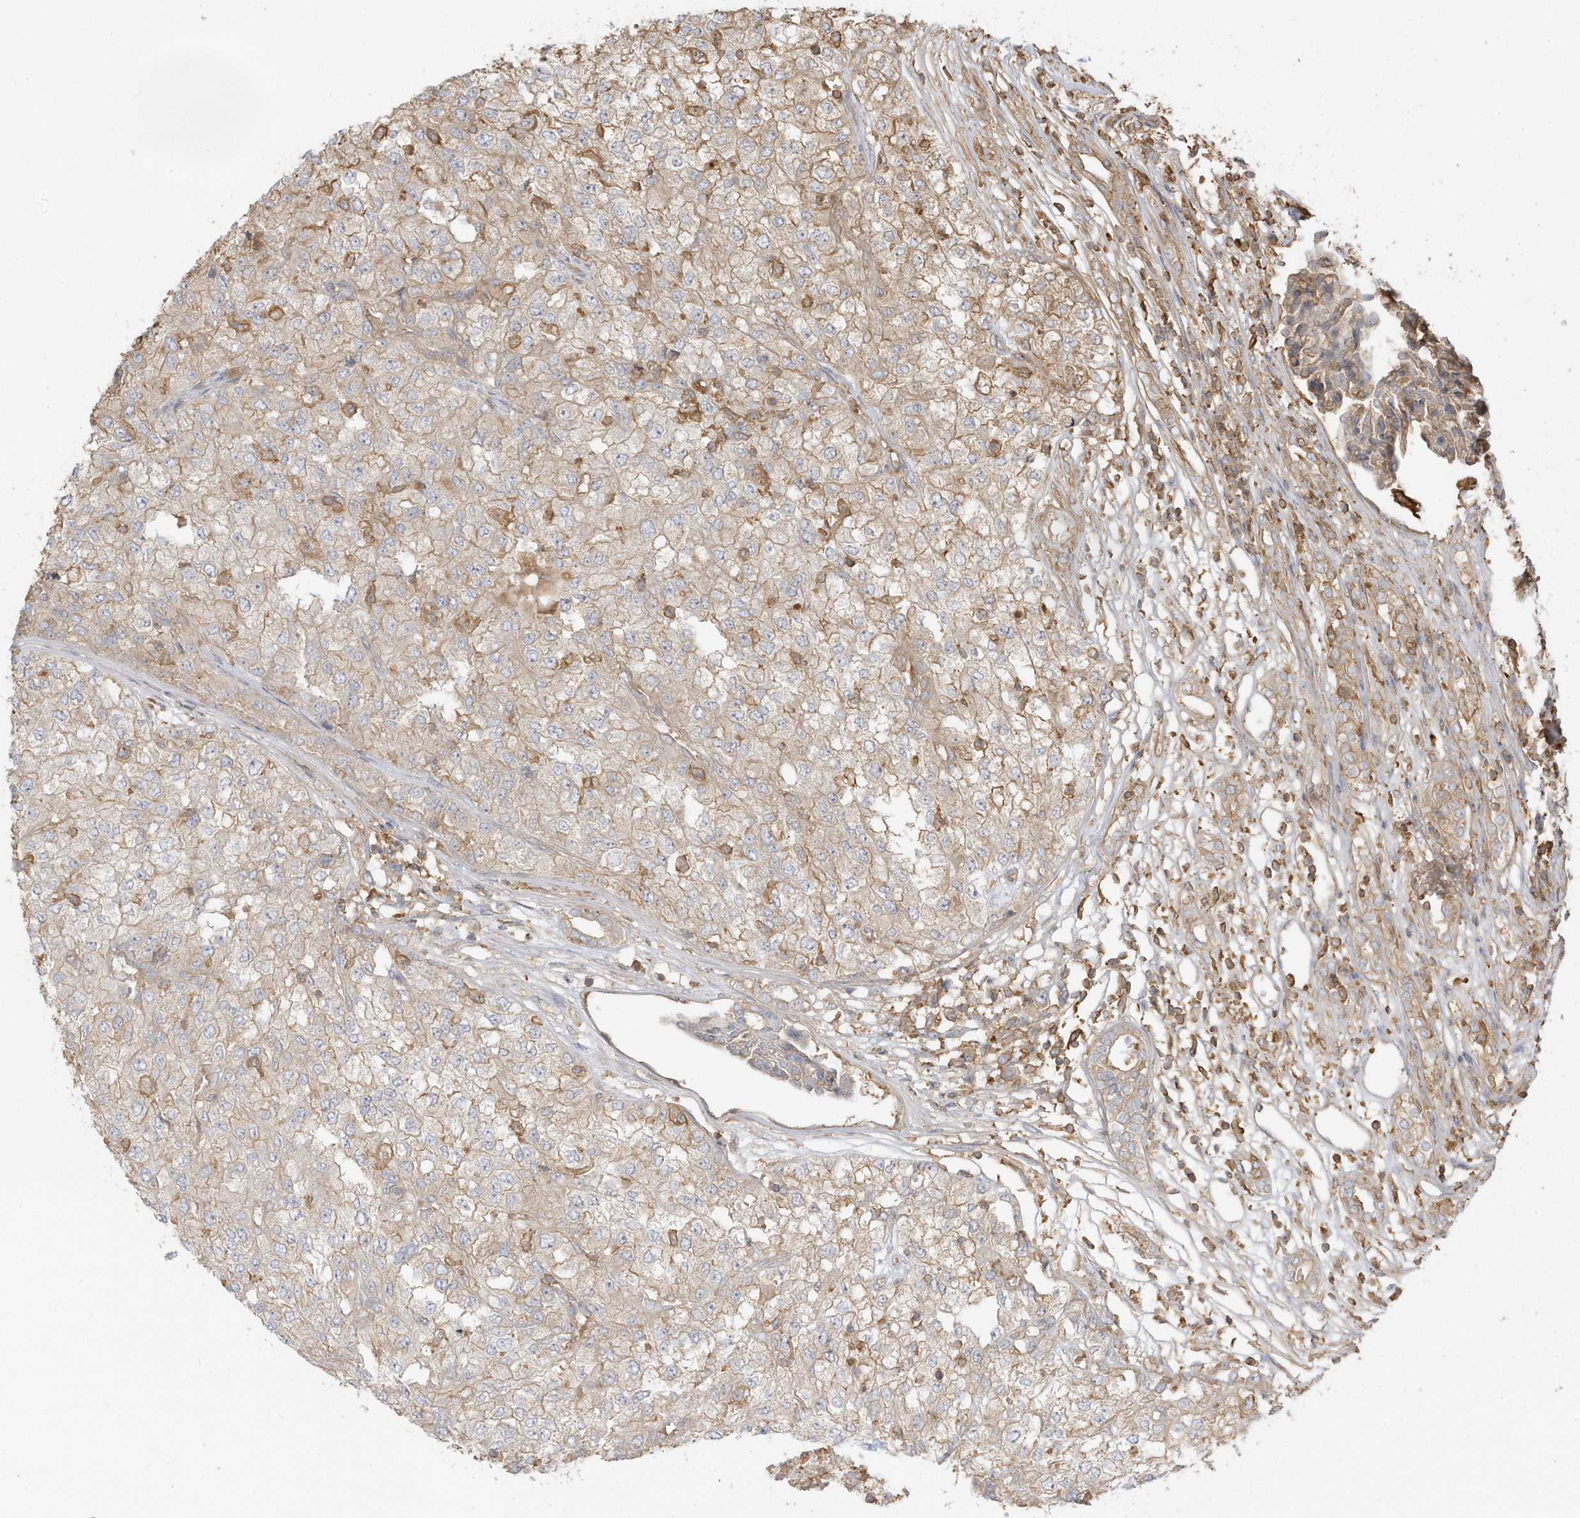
{"staining": {"intensity": "weak", "quantity": ">75%", "location": "cytoplasmic/membranous"}, "tissue": "renal cancer", "cell_type": "Tumor cells", "image_type": "cancer", "snomed": [{"axis": "morphology", "description": "Adenocarcinoma, NOS"}, {"axis": "topography", "description": "Kidney"}], "caption": "A high-resolution image shows immunohistochemistry (IHC) staining of renal cancer, which displays weak cytoplasmic/membranous positivity in approximately >75% of tumor cells. (DAB (3,3'-diaminobenzidine) = brown stain, brightfield microscopy at high magnification).", "gene": "ZBTB8A", "patient": {"sex": "female", "age": 54}}